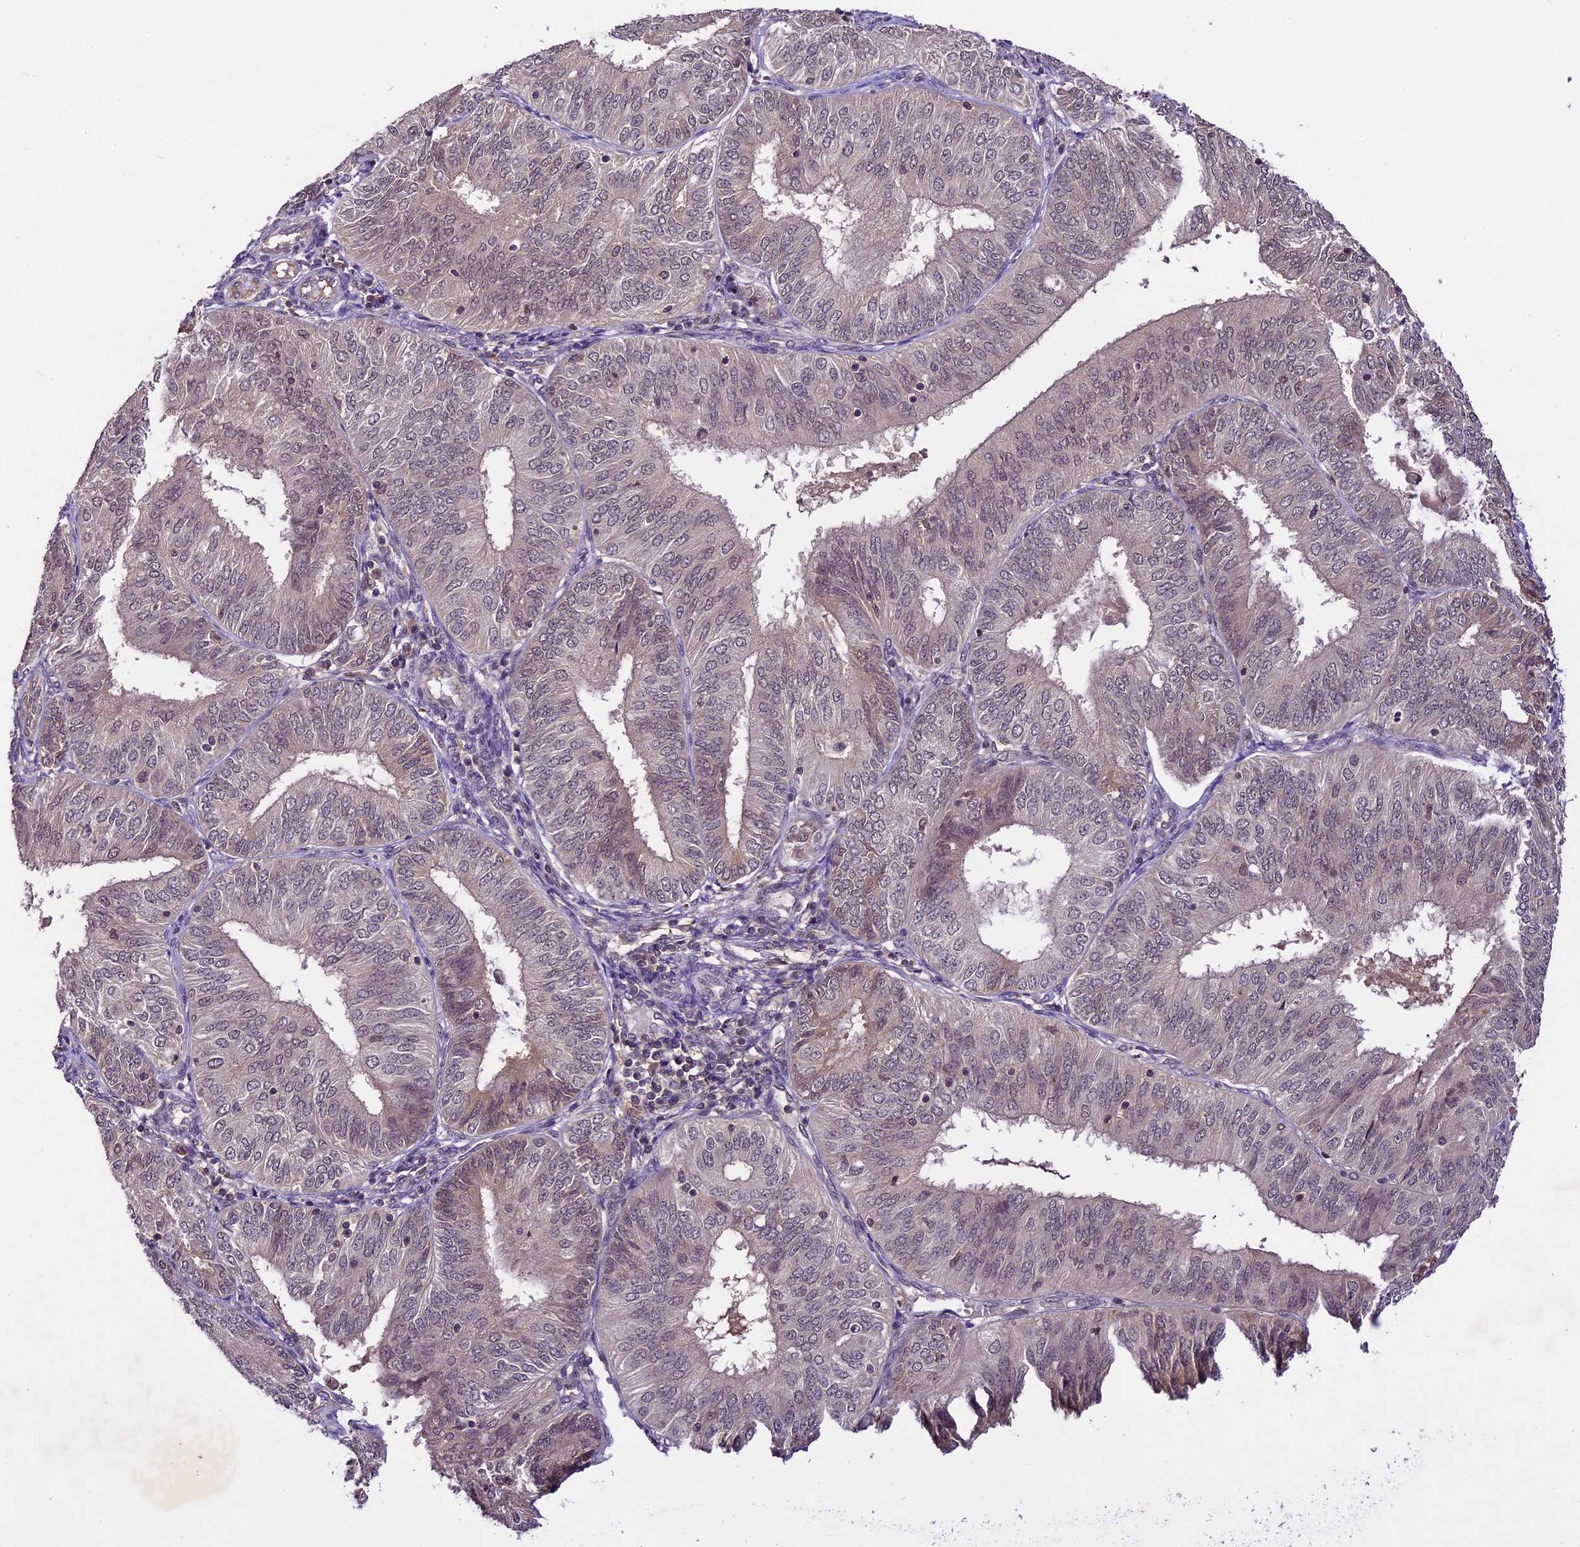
{"staining": {"intensity": "weak", "quantity": "<25%", "location": "nuclear"}, "tissue": "endometrial cancer", "cell_type": "Tumor cells", "image_type": "cancer", "snomed": [{"axis": "morphology", "description": "Adenocarcinoma, NOS"}, {"axis": "topography", "description": "Endometrium"}], "caption": "Immunohistochemistry (IHC) photomicrograph of human endometrial adenocarcinoma stained for a protein (brown), which reveals no expression in tumor cells.", "gene": "ATP10A", "patient": {"sex": "female", "age": 58}}